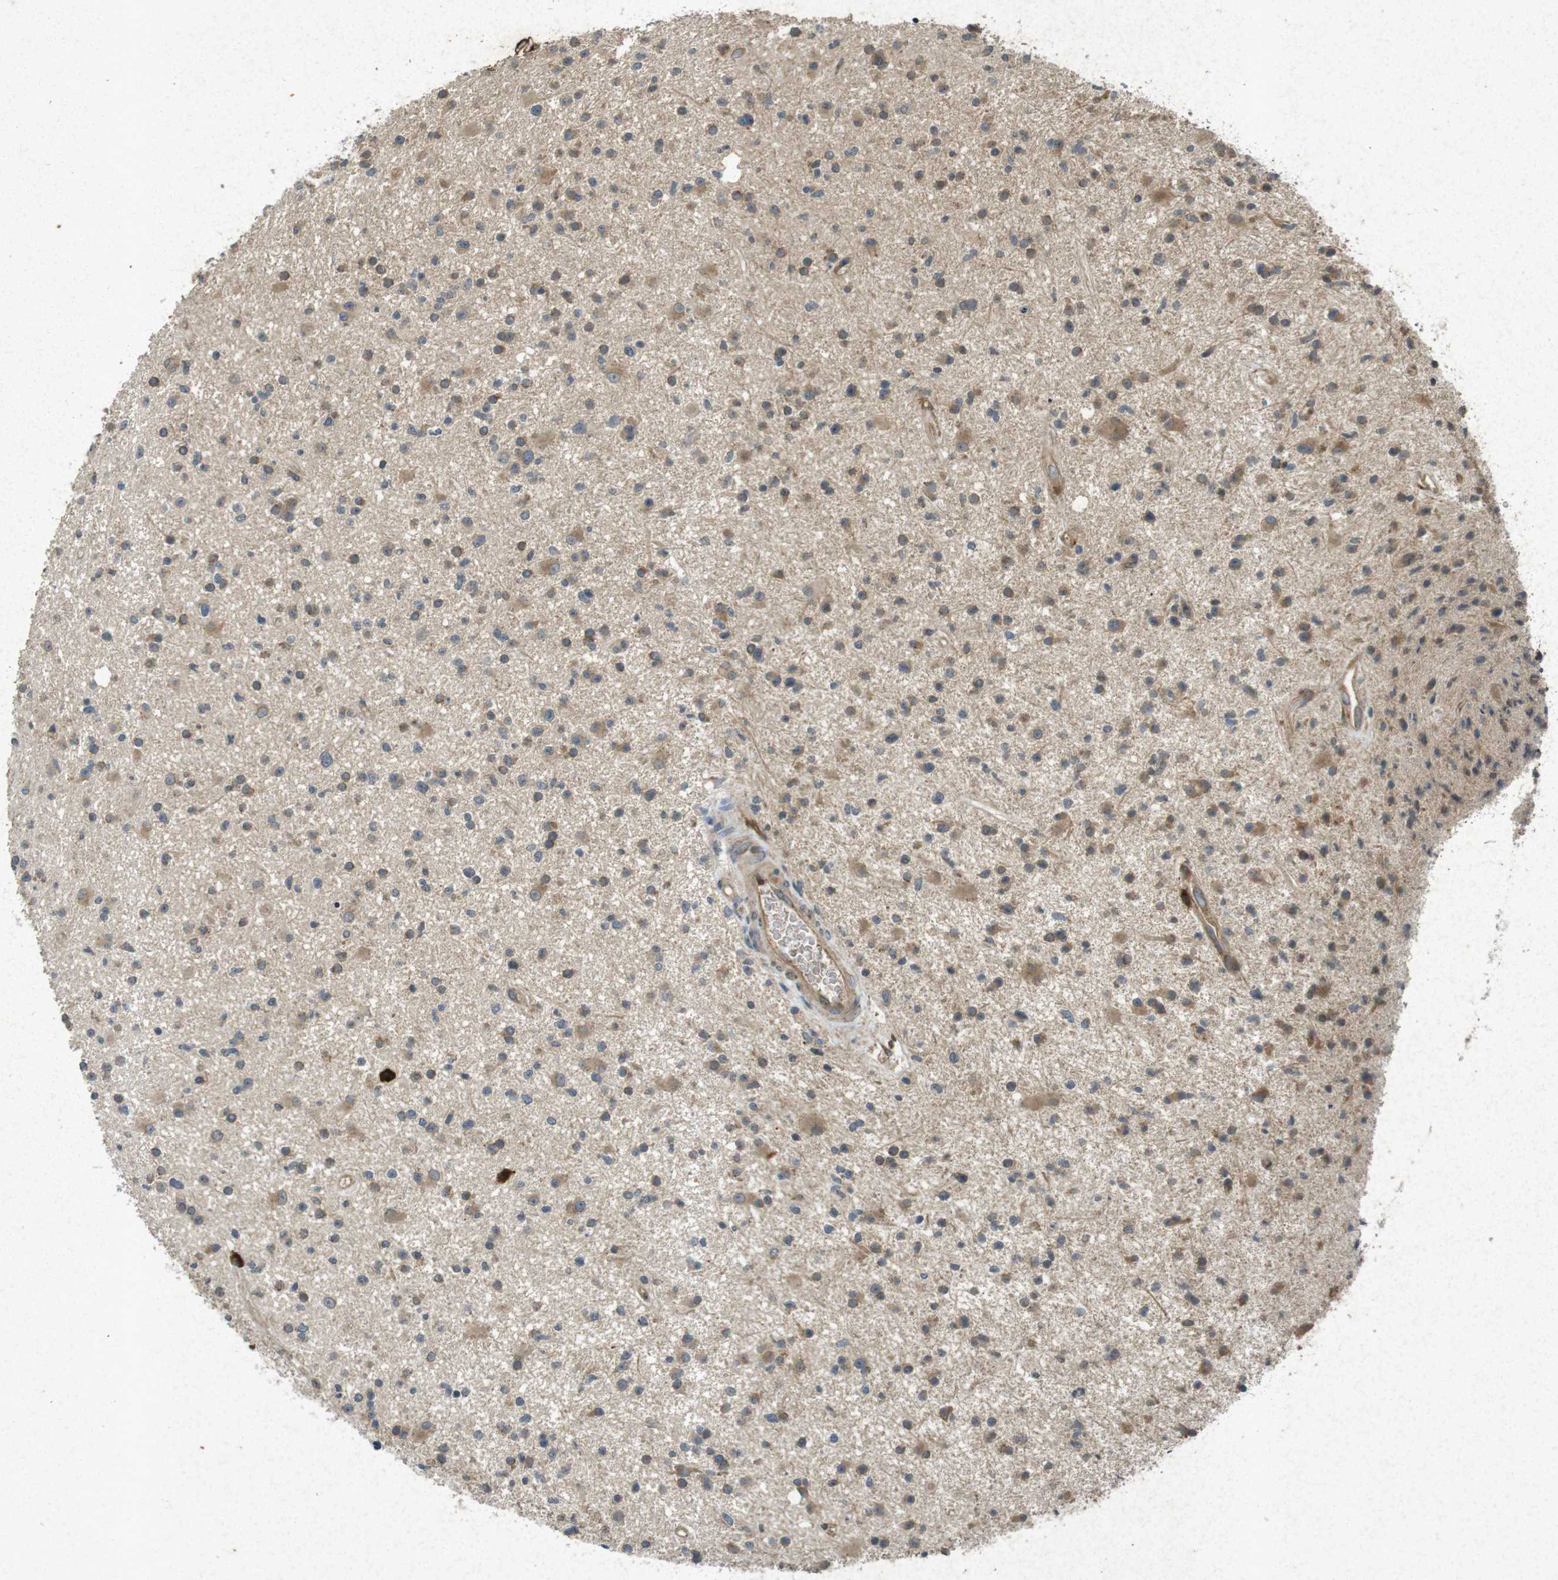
{"staining": {"intensity": "weak", "quantity": ">75%", "location": "cytoplasmic/membranous"}, "tissue": "glioma", "cell_type": "Tumor cells", "image_type": "cancer", "snomed": [{"axis": "morphology", "description": "Glioma, malignant, High grade"}, {"axis": "topography", "description": "Brain"}], "caption": "DAB immunohistochemical staining of malignant glioma (high-grade) demonstrates weak cytoplasmic/membranous protein expression in approximately >75% of tumor cells. (DAB IHC with brightfield microscopy, high magnification).", "gene": "FLCN", "patient": {"sex": "male", "age": 33}}